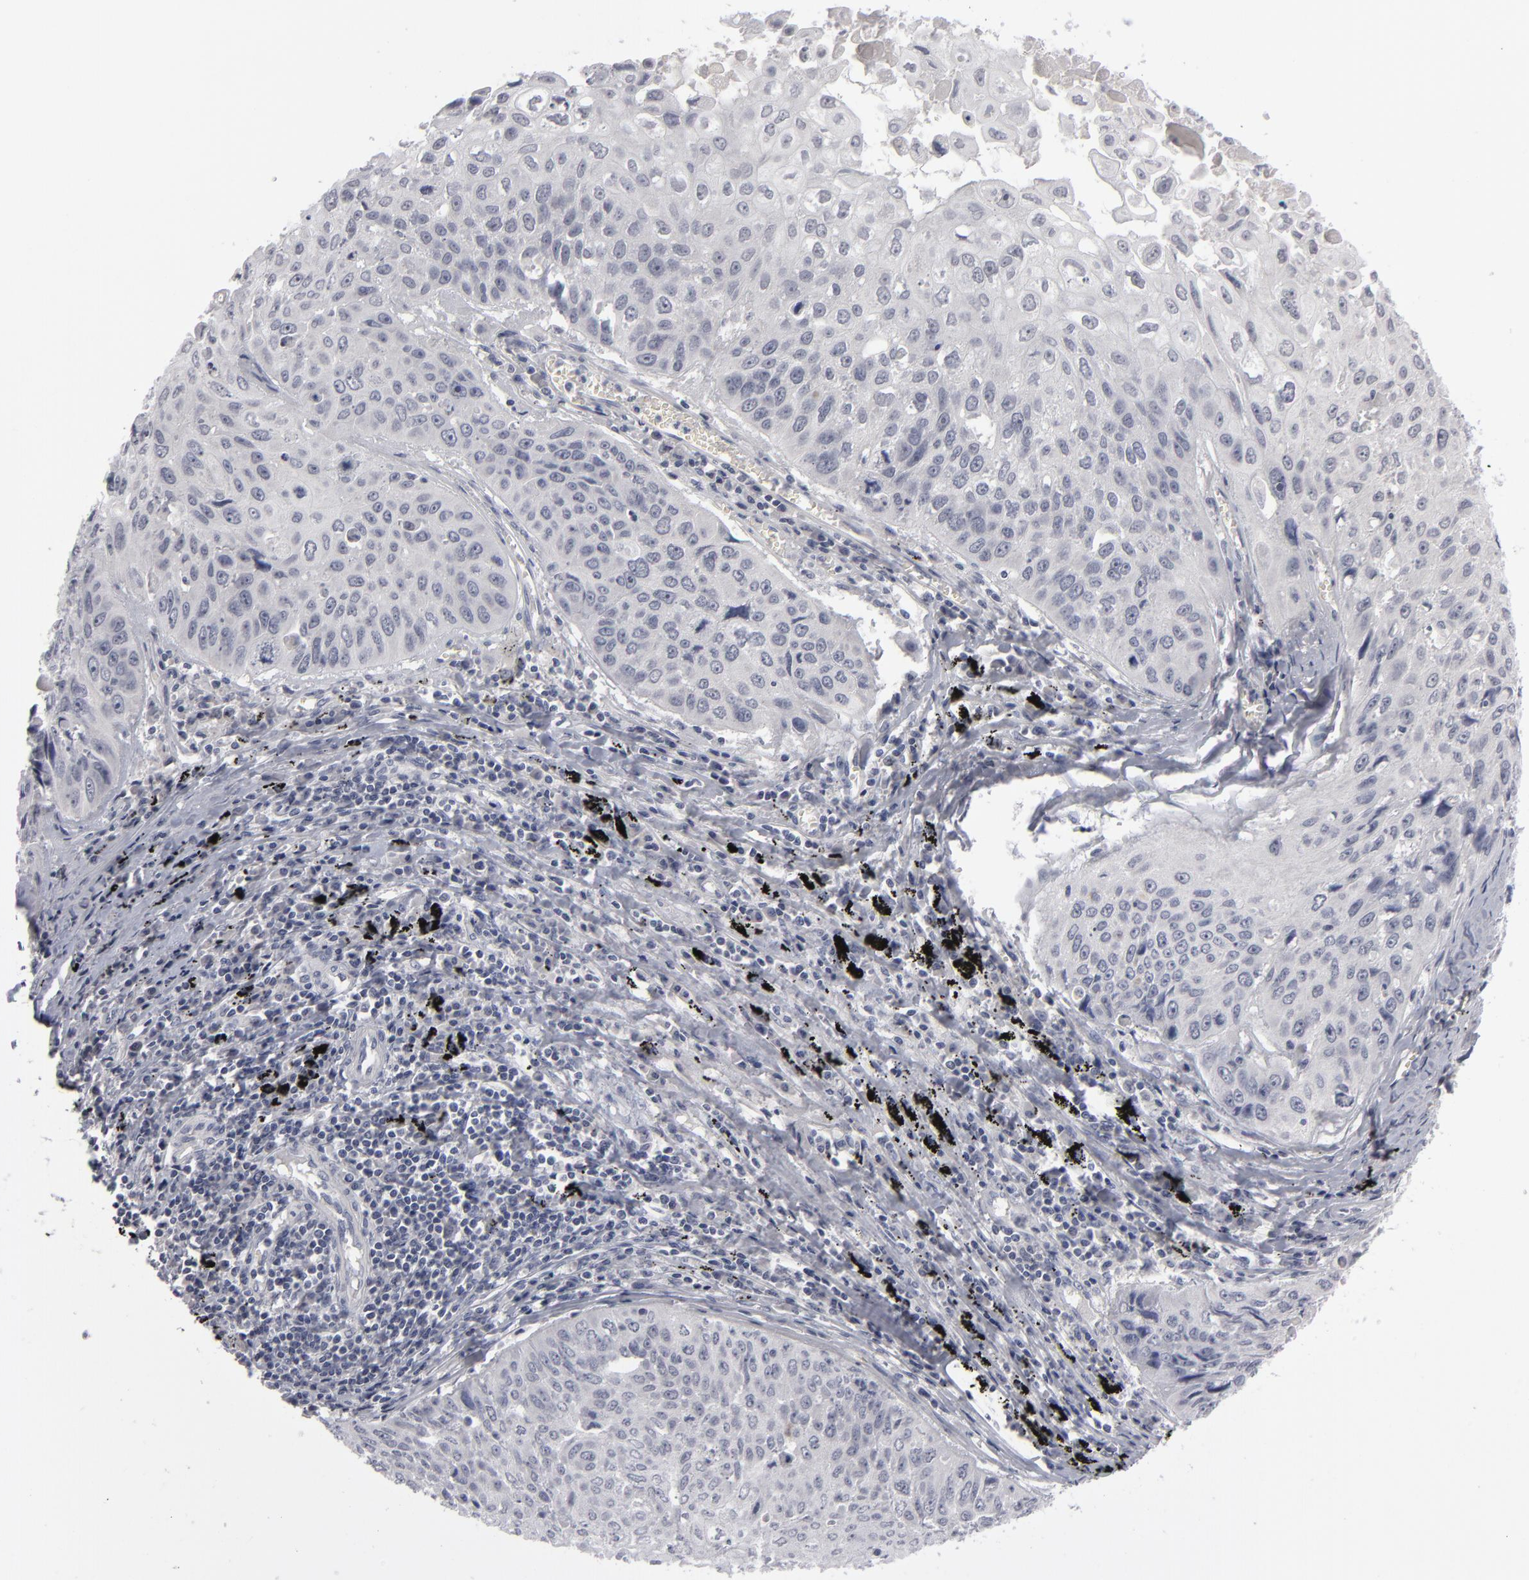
{"staining": {"intensity": "negative", "quantity": "none", "location": "none"}, "tissue": "lung cancer", "cell_type": "Tumor cells", "image_type": "cancer", "snomed": [{"axis": "morphology", "description": "Adenocarcinoma, NOS"}, {"axis": "topography", "description": "Lung"}], "caption": "Immunohistochemistry (IHC) image of neoplastic tissue: adenocarcinoma (lung) stained with DAB exhibits no significant protein staining in tumor cells. The staining was performed using DAB (3,3'-diaminobenzidine) to visualize the protein expression in brown, while the nuclei were stained in blue with hematoxylin (Magnification: 20x).", "gene": "KIAA1210", "patient": {"sex": "male", "age": 60}}